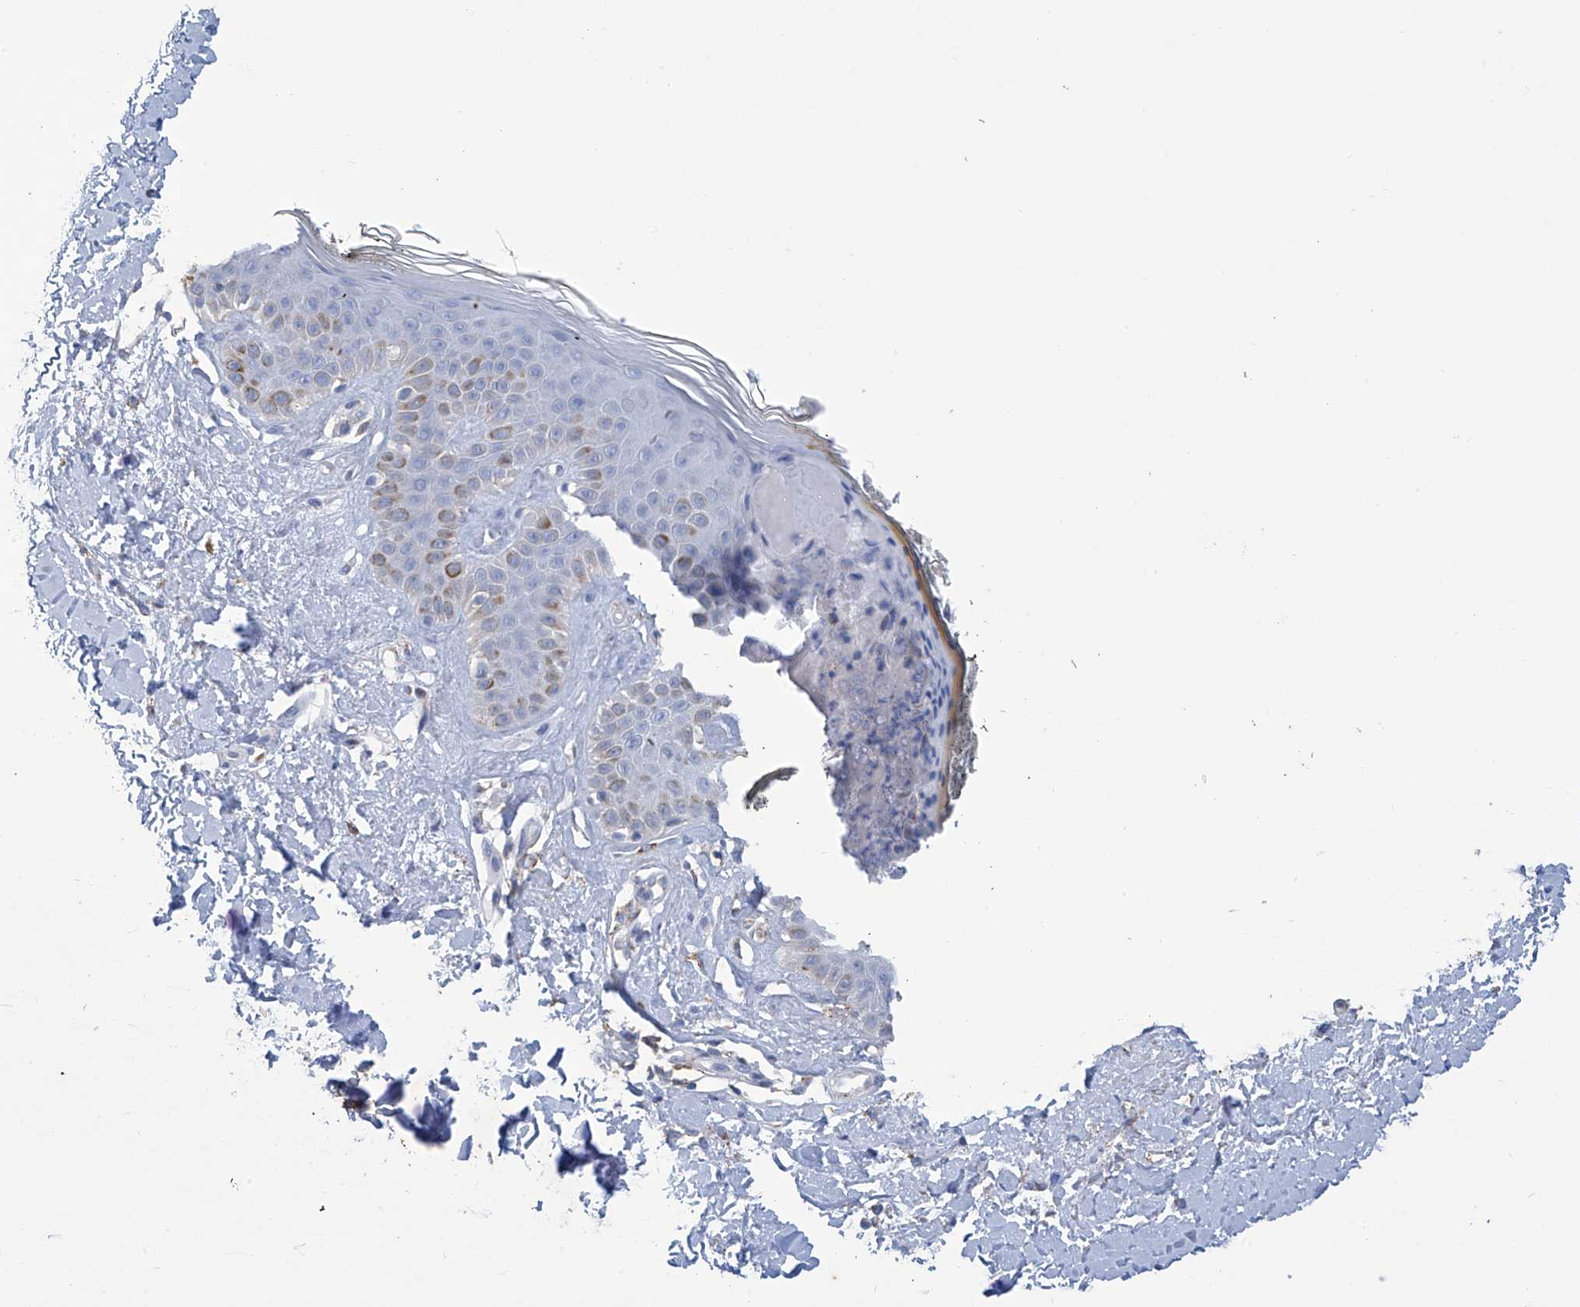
{"staining": {"intensity": "negative", "quantity": "none", "location": "none"}, "tissue": "skin", "cell_type": "Fibroblasts", "image_type": "normal", "snomed": [{"axis": "morphology", "description": "Normal tissue, NOS"}, {"axis": "topography", "description": "Skin"}], "caption": "Fibroblasts are negative for brown protein staining in unremarkable skin. (DAB immunohistochemistry with hematoxylin counter stain).", "gene": "OGT", "patient": {"sex": "female", "age": 64}}